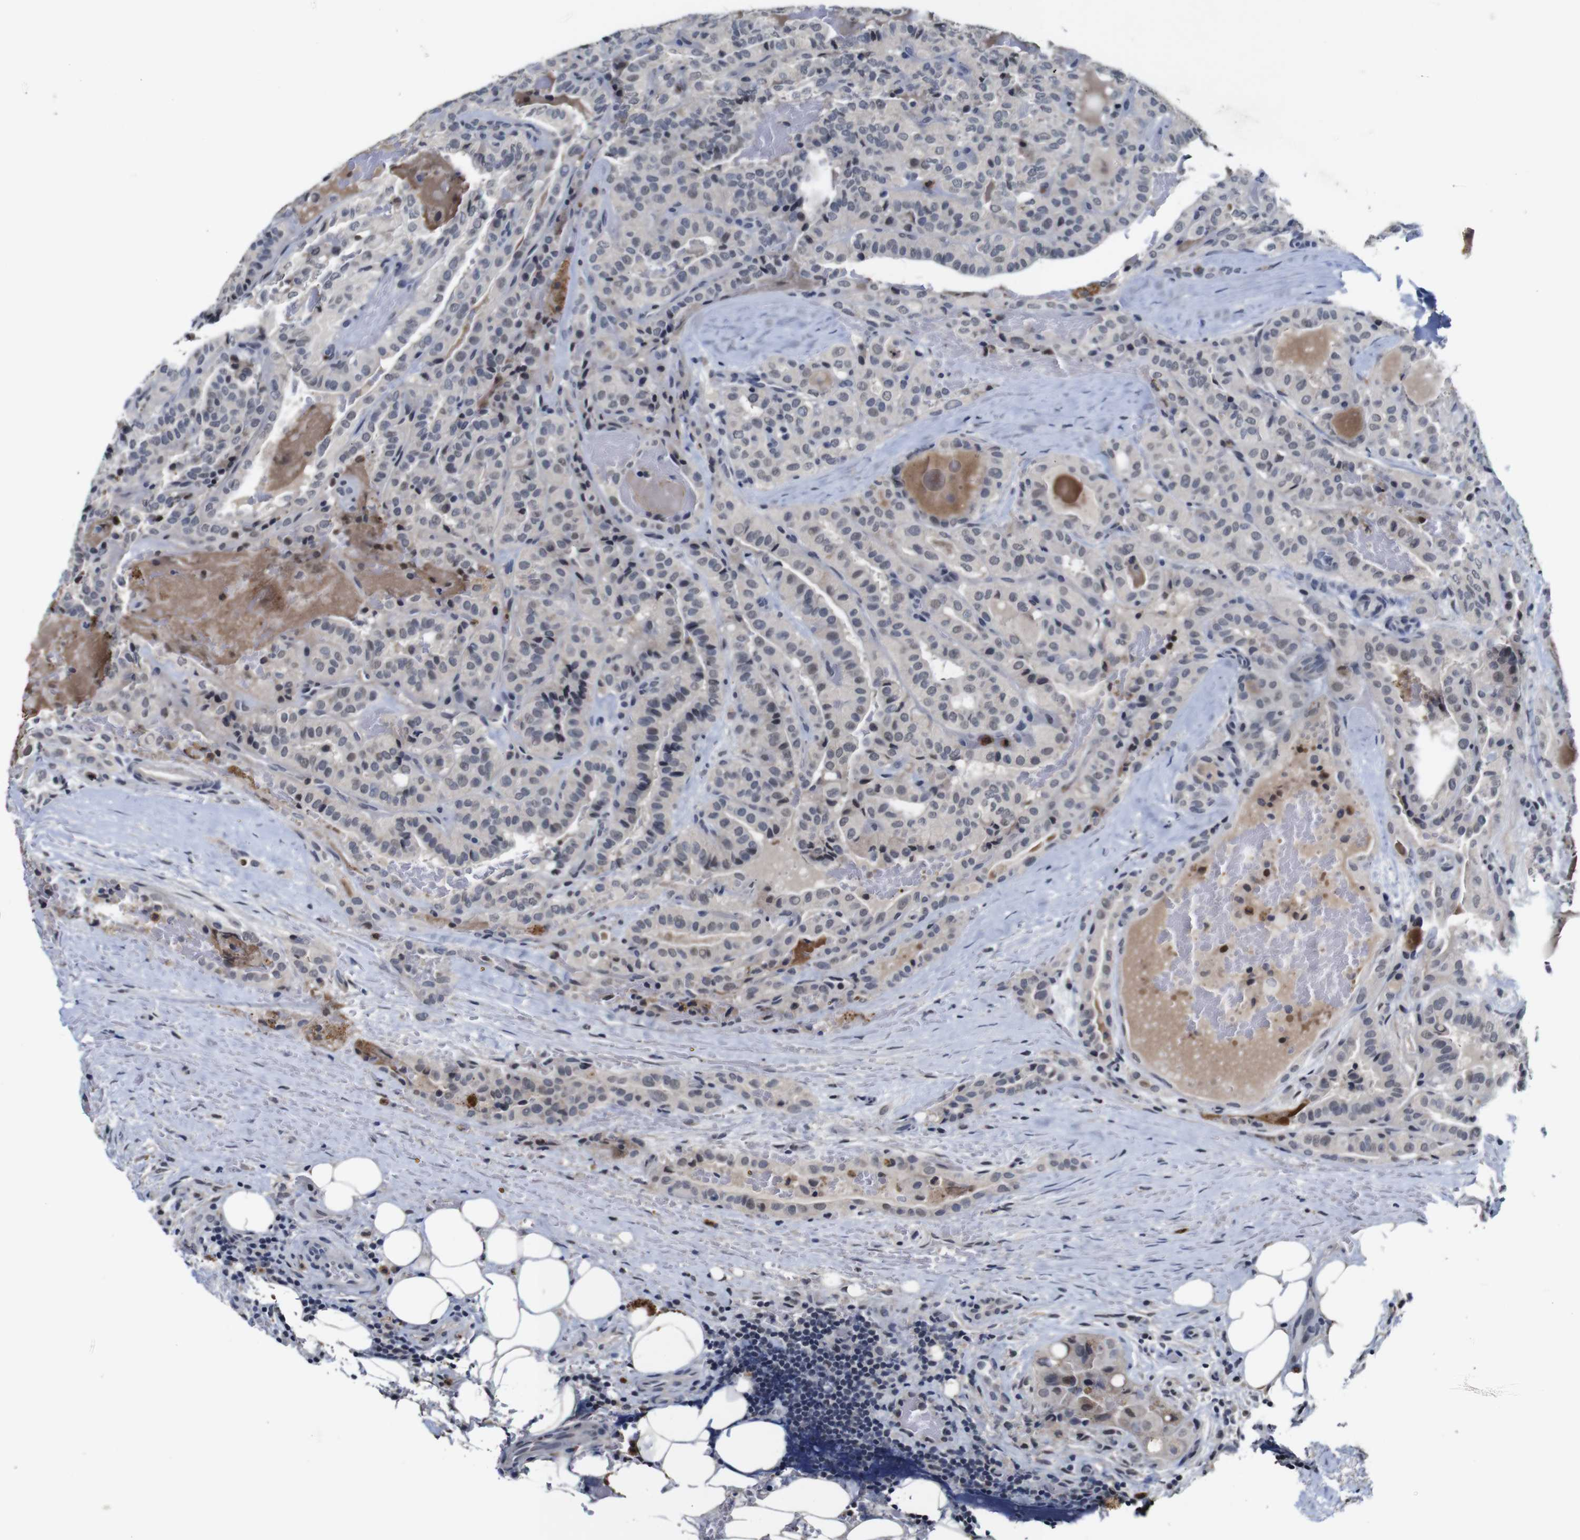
{"staining": {"intensity": "negative", "quantity": "none", "location": "none"}, "tissue": "head and neck cancer", "cell_type": "Tumor cells", "image_type": "cancer", "snomed": [{"axis": "morphology", "description": "Squamous cell carcinoma, NOS"}, {"axis": "topography", "description": "Oral tissue"}, {"axis": "topography", "description": "Head-Neck"}], "caption": "Squamous cell carcinoma (head and neck) stained for a protein using IHC shows no staining tumor cells.", "gene": "NTRK3", "patient": {"sex": "female", "age": 50}}